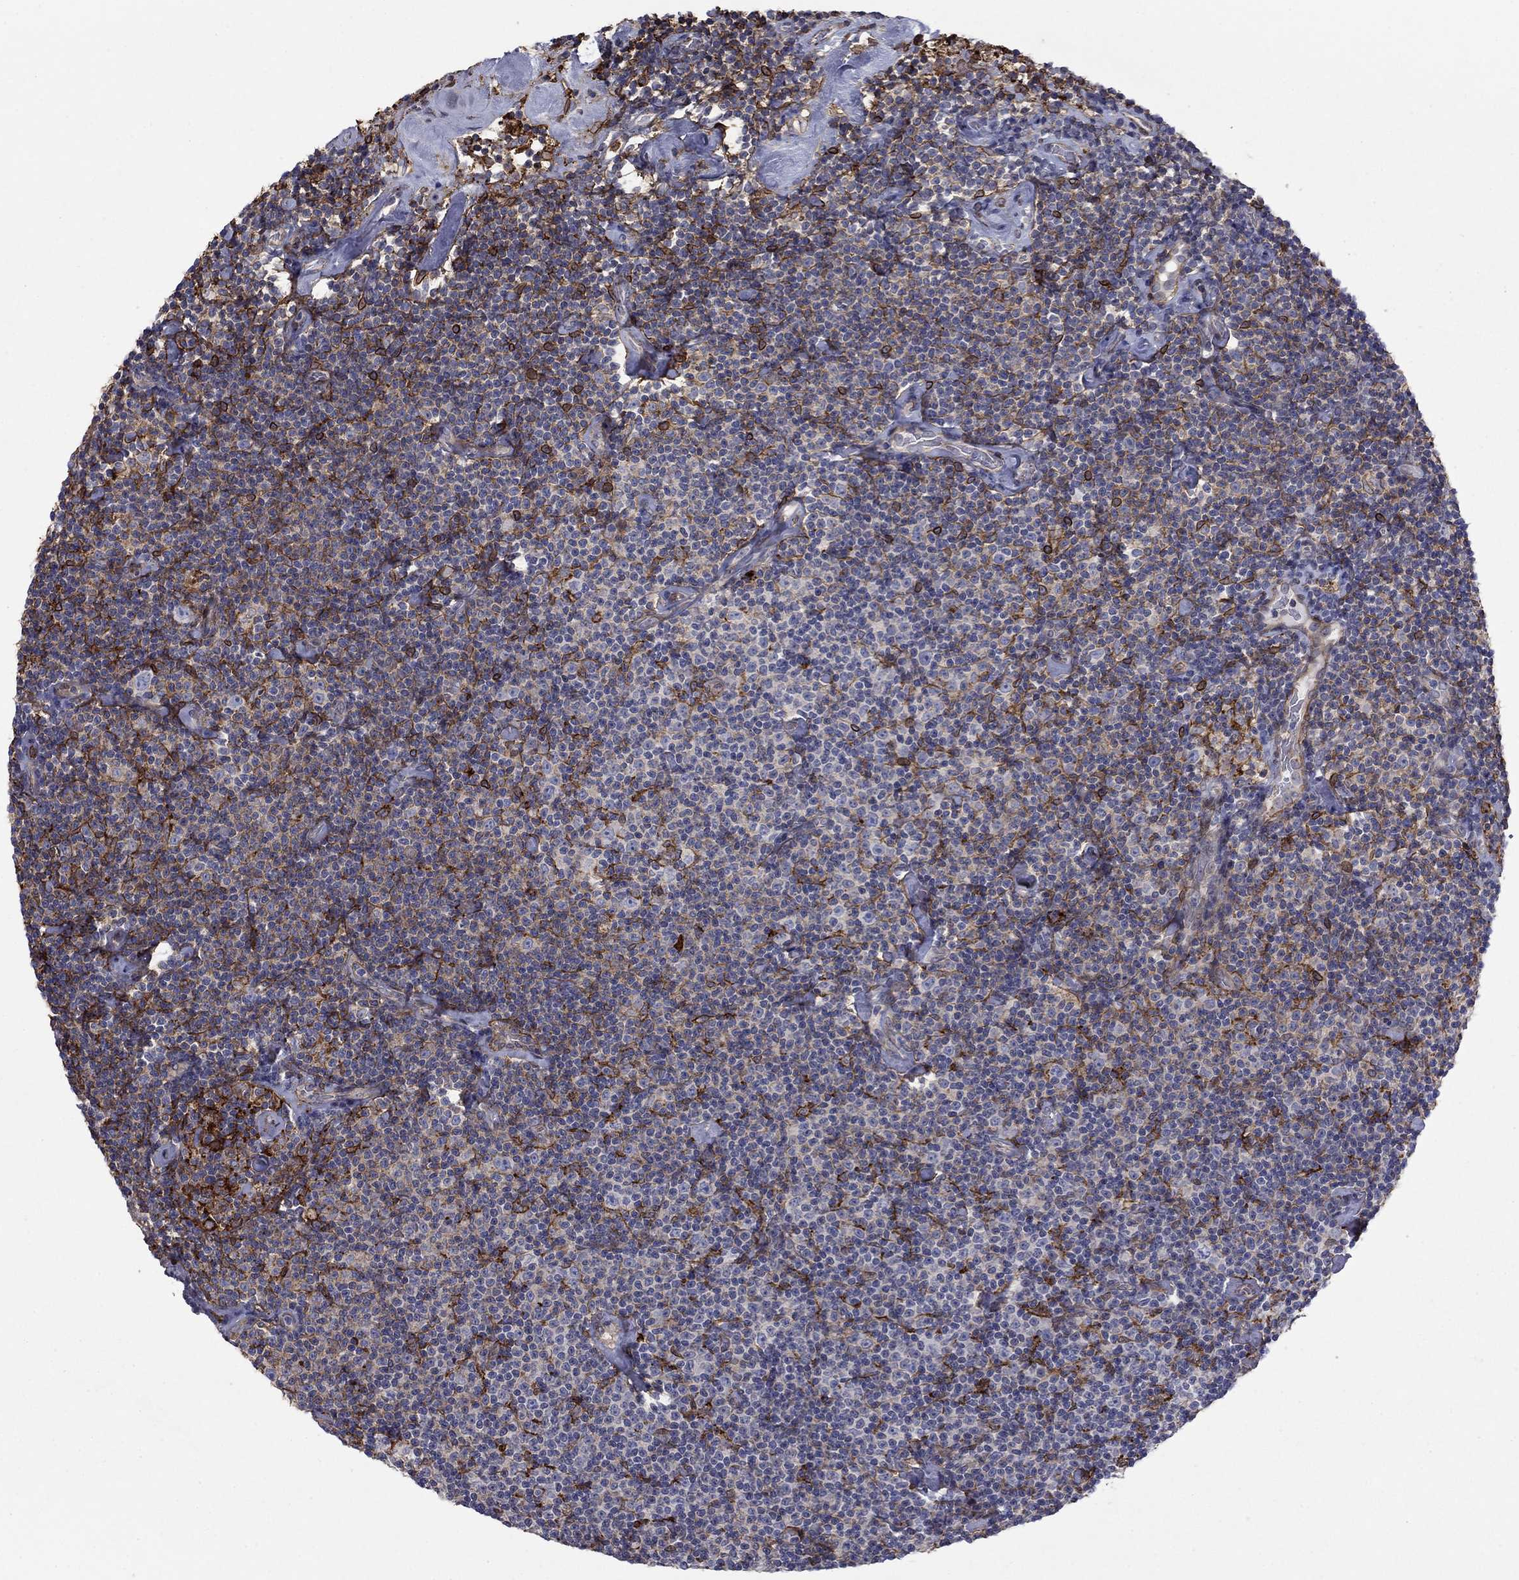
{"staining": {"intensity": "negative", "quantity": "none", "location": "none"}, "tissue": "lymphoma", "cell_type": "Tumor cells", "image_type": "cancer", "snomed": [{"axis": "morphology", "description": "Malignant lymphoma, non-Hodgkin's type, Low grade"}, {"axis": "topography", "description": "Lymph node"}], "caption": "Immunohistochemistry (IHC) image of human malignant lymphoma, non-Hodgkin's type (low-grade) stained for a protein (brown), which exhibits no staining in tumor cells. (DAB immunohistochemistry (IHC), high magnification).", "gene": "PLAU", "patient": {"sex": "male", "age": 81}}